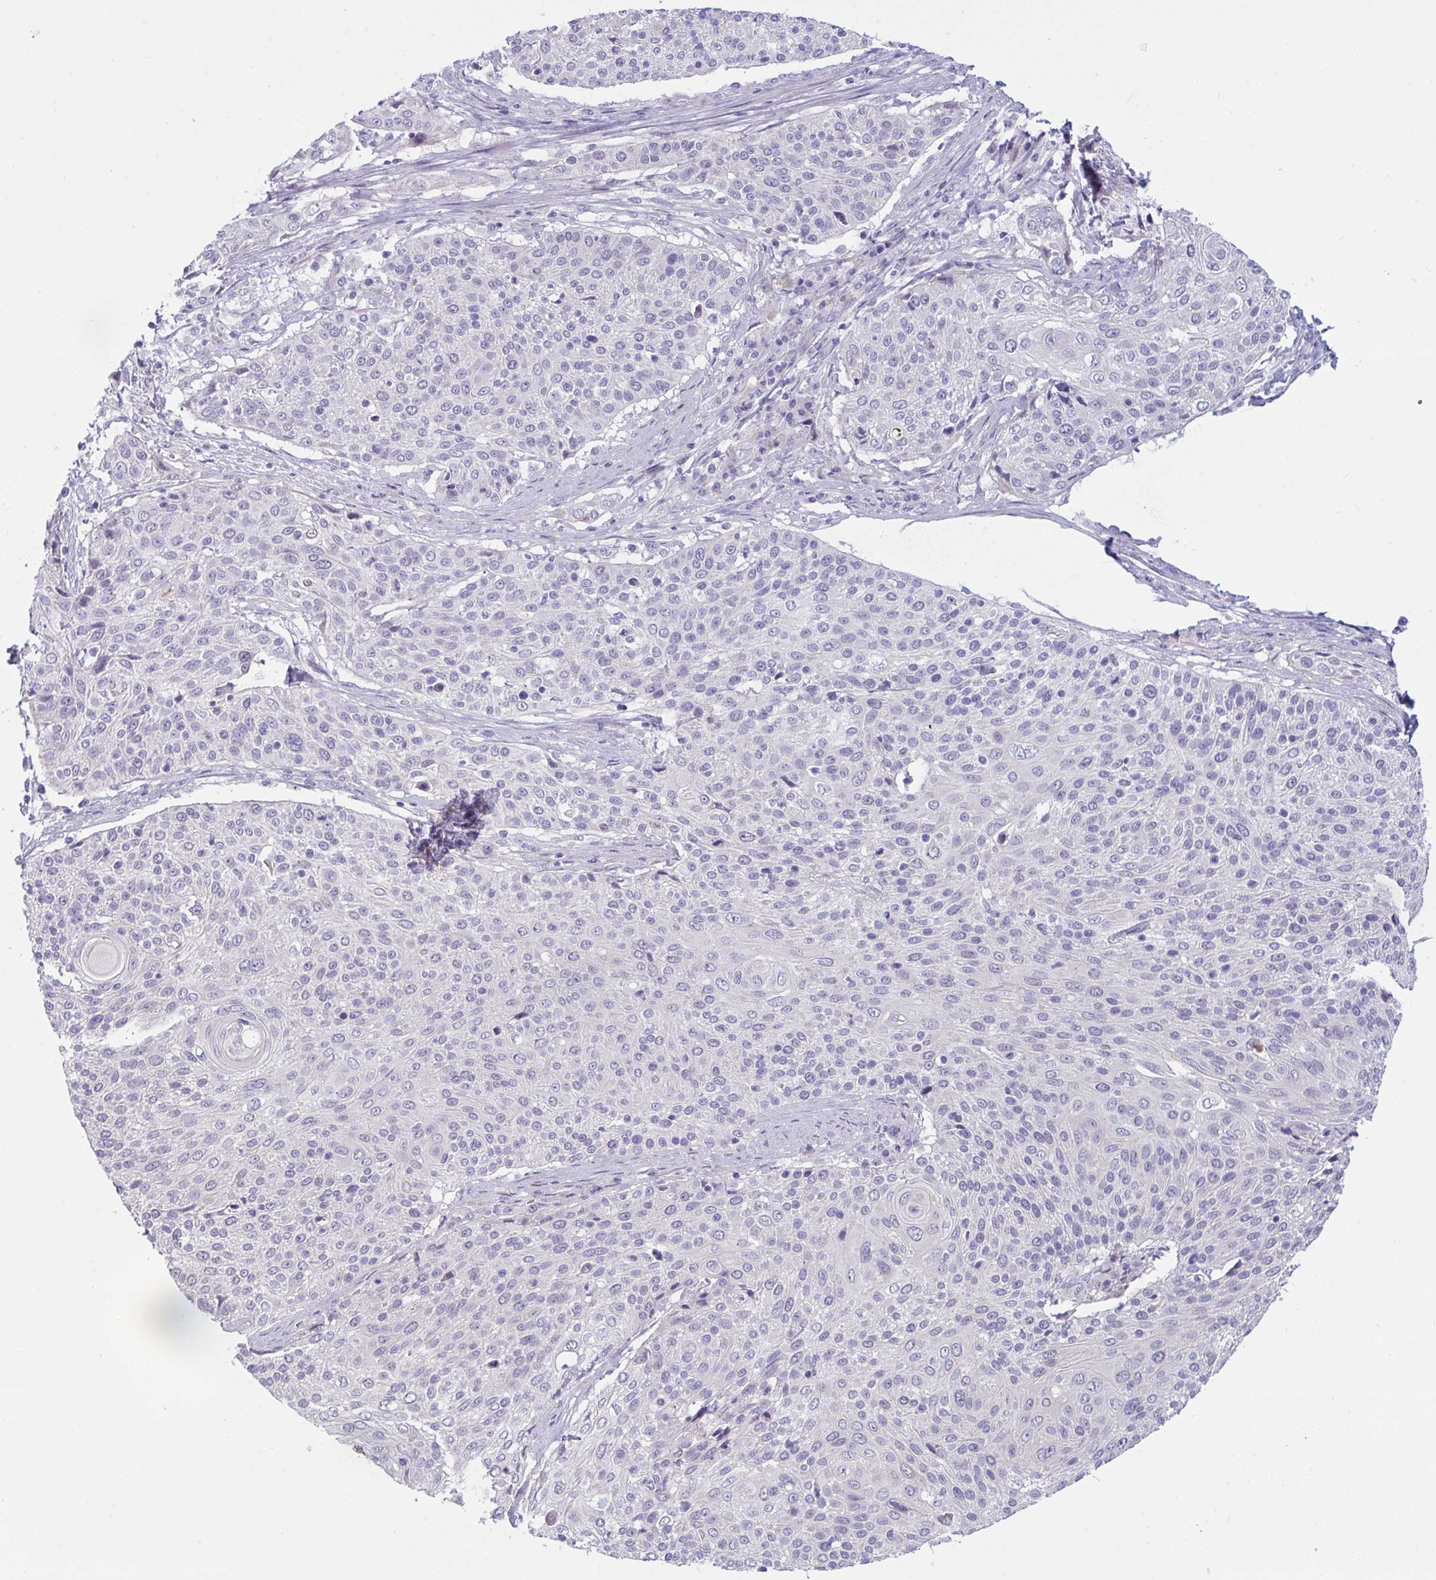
{"staining": {"intensity": "negative", "quantity": "none", "location": "none"}, "tissue": "cervical cancer", "cell_type": "Tumor cells", "image_type": "cancer", "snomed": [{"axis": "morphology", "description": "Squamous cell carcinoma, NOS"}, {"axis": "topography", "description": "Cervix"}], "caption": "This is a histopathology image of IHC staining of cervical cancer, which shows no staining in tumor cells. Brightfield microscopy of IHC stained with DAB (brown) and hematoxylin (blue), captured at high magnification.", "gene": "DTX3", "patient": {"sex": "female", "age": 31}}